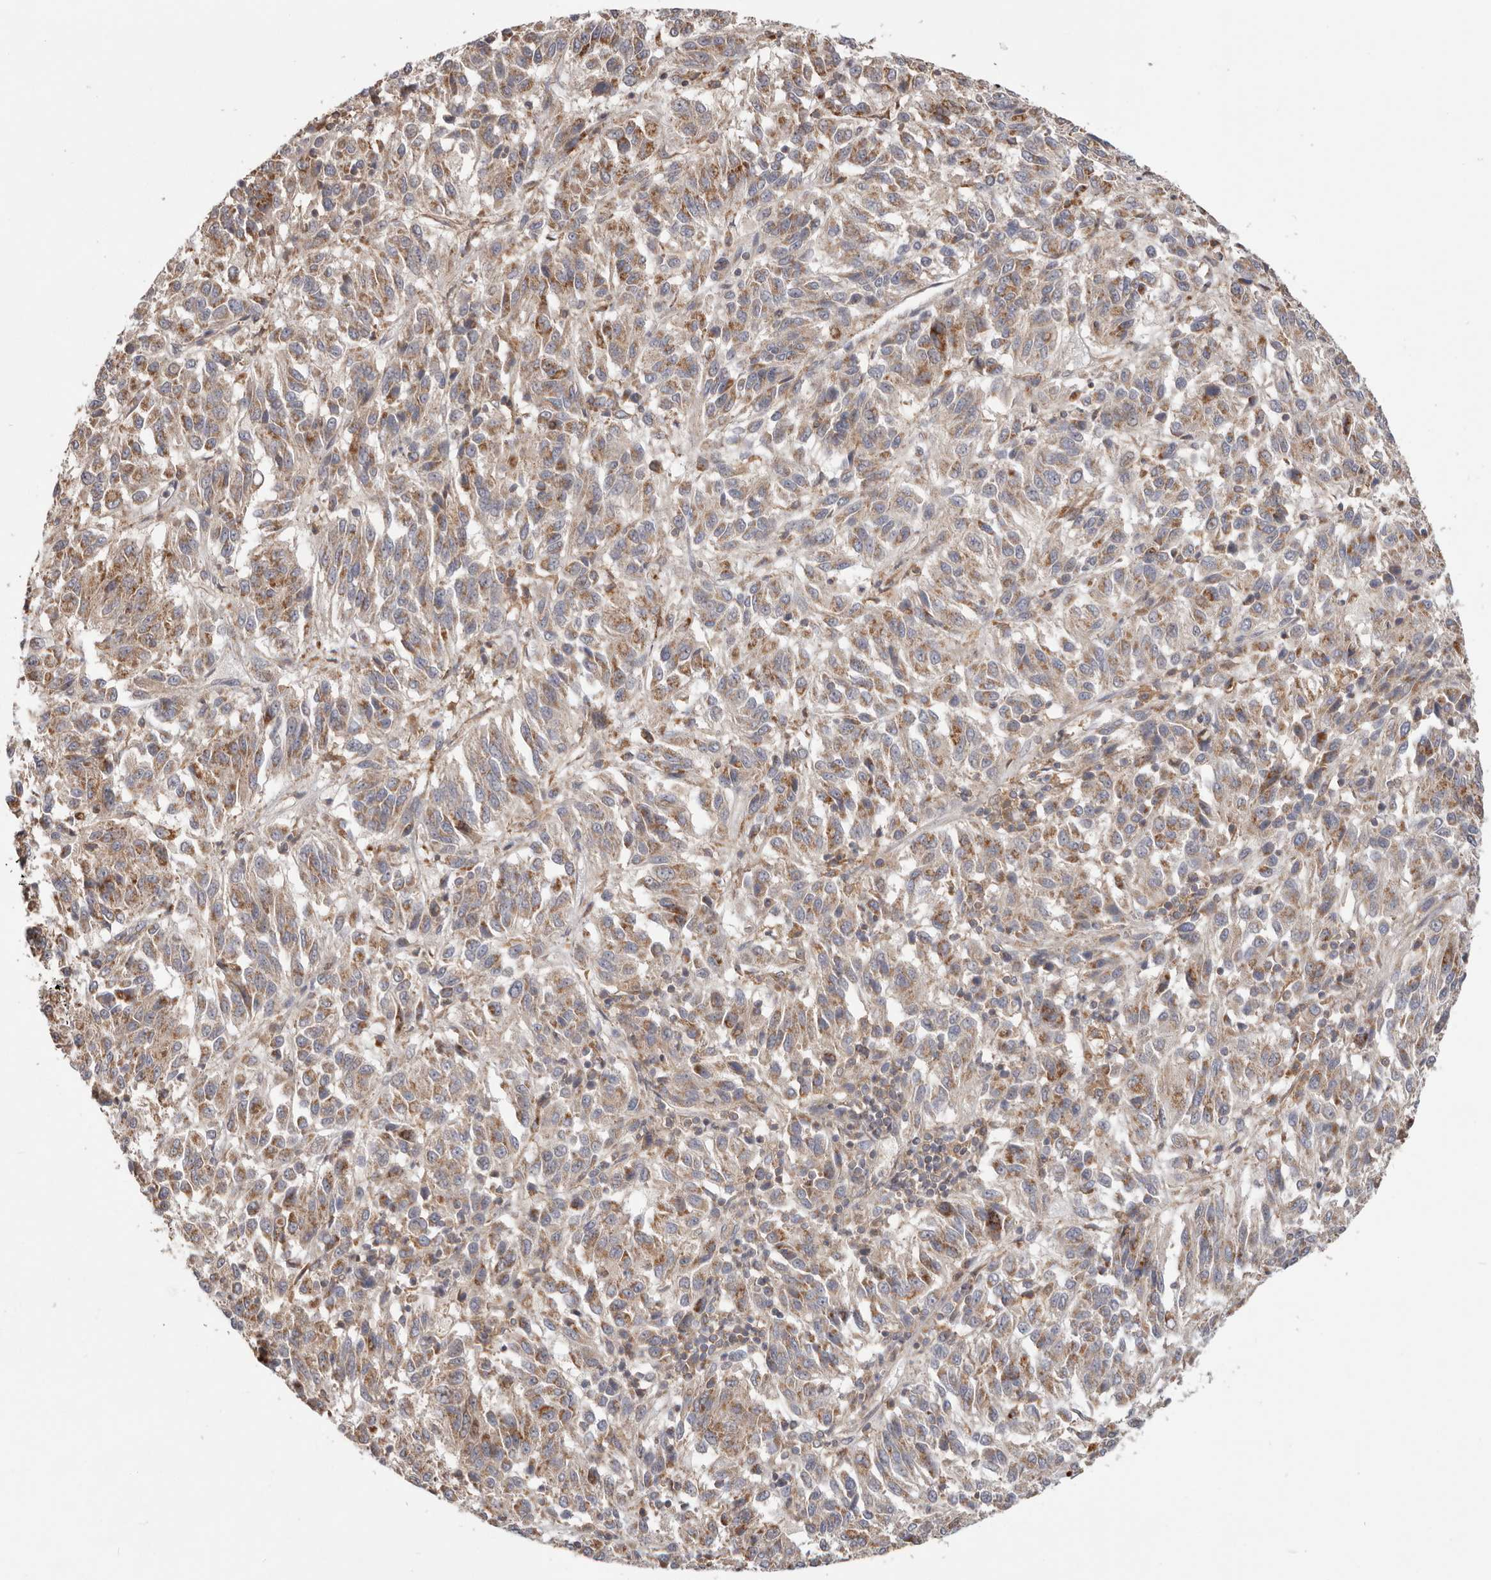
{"staining": {"intensity": "moderate", "quantity": ">75%", "location": "cytoplasmic/membranous"}, "tissue": "melanoma", "cell_type": "Tumor cells", "image_type": "cancer", "snomed": [{"axis": "morphology", "description": "Malignant melanoma, Metastatic site"}, {"axis": "topography", "description": "Lung"}], "caption": "Tumor cells reveal medium levels of moderate cytoplasmic/membranous positivity in about >75% of cells in human malignant melanoma (metastatic site).", "gene": "LRP6", "patient": {"sex": "male", "age": 64}}